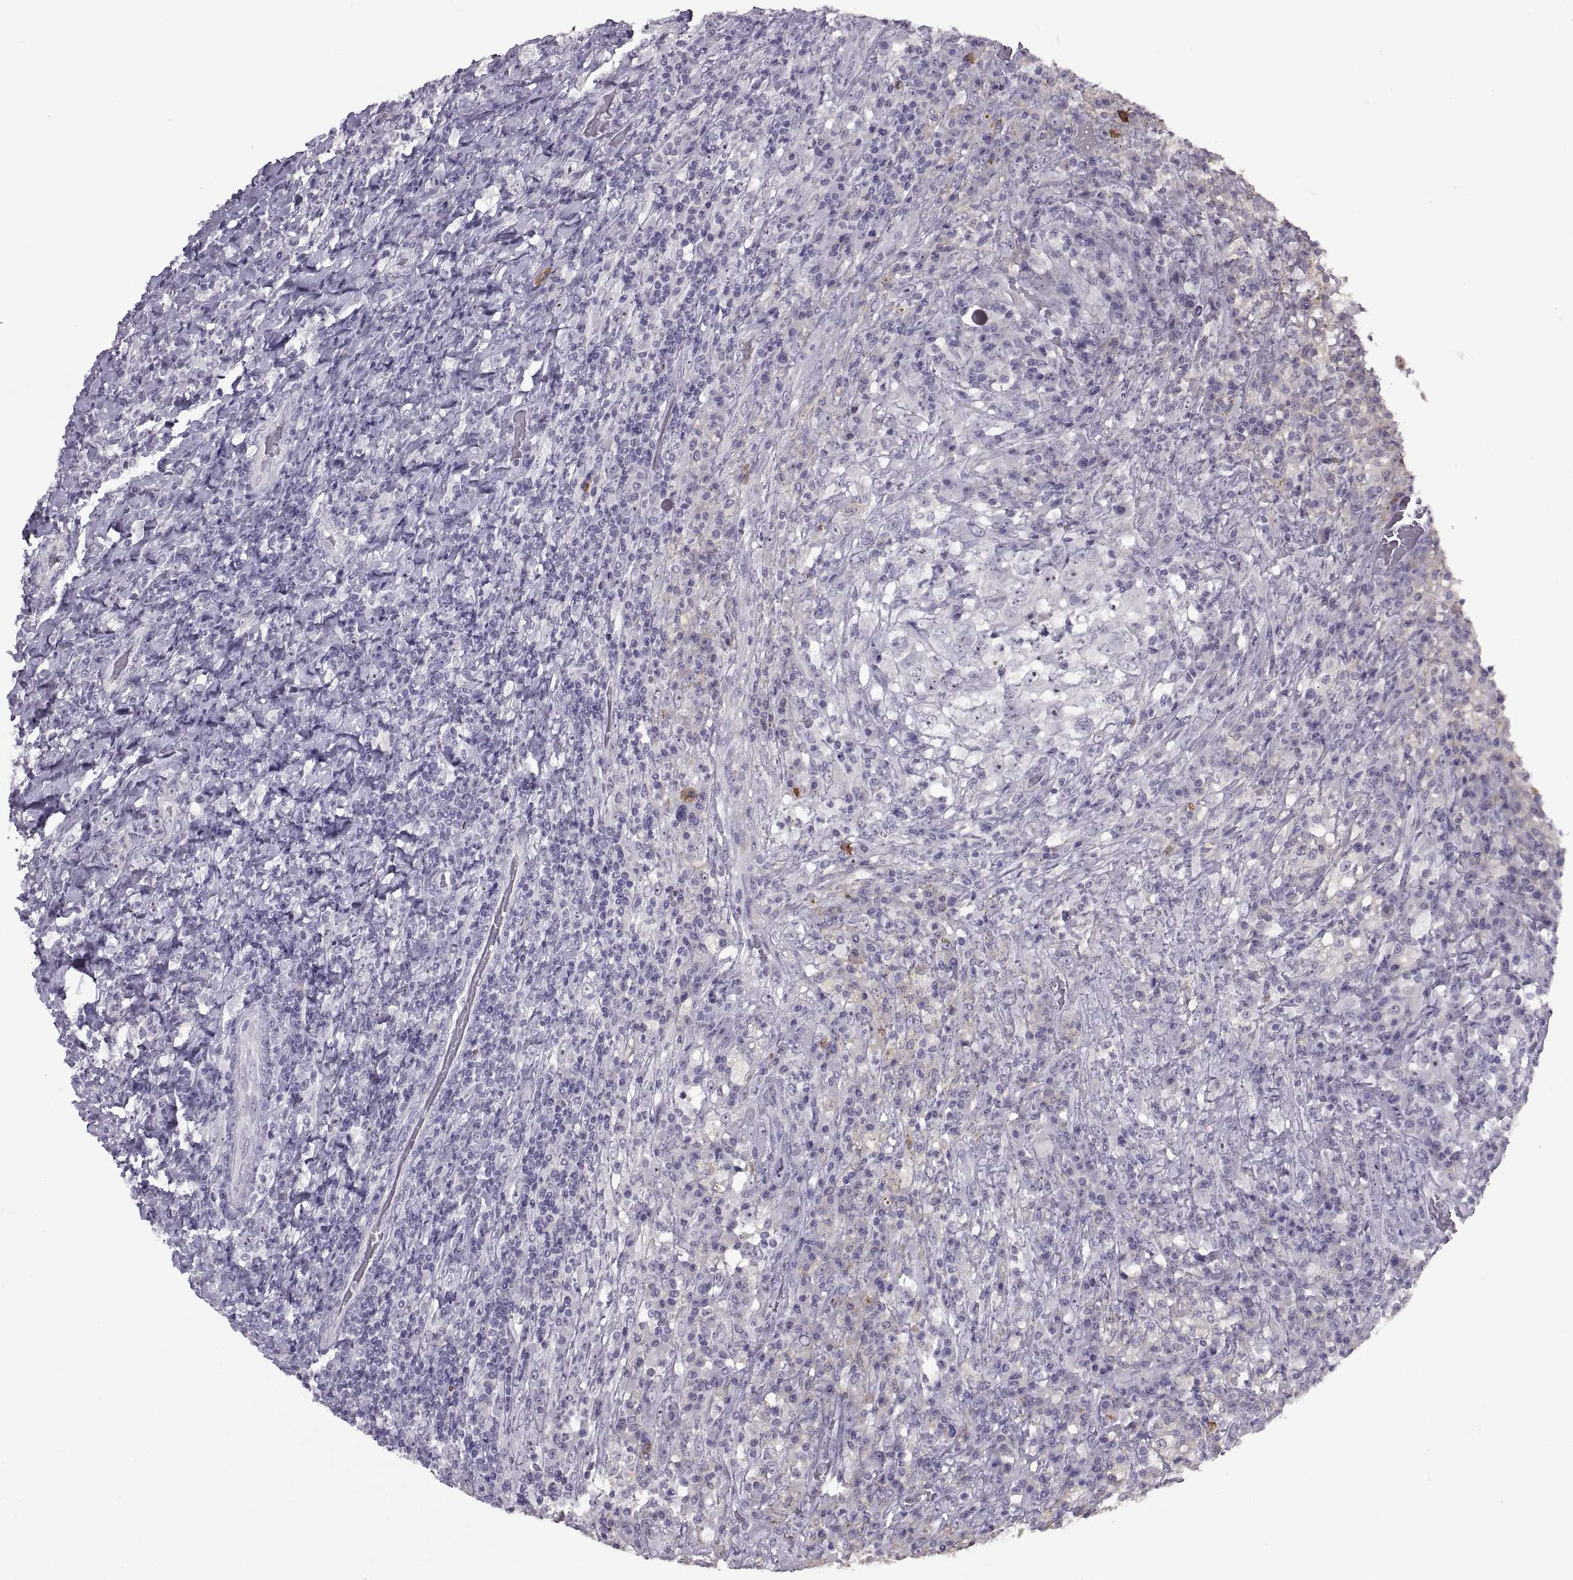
{"staining": {"intensity": "negative", "quantity": "none", "location": "none"}, "tissue": "testis cancer", "cell_type": "Tumor cells", "image_type": "cancer", "snomed": [{"axis": "morphology", "description": "Necrosis, NOS"}, {"axis": "morphology", "description": "Carcinoma, Embryonal, NOS"}, {"axis": "topography", "description": "Testis"}], "caption": "The photomicrograph reveals no significant staining in tumor cells of testis embryonal carcinoma.", "gene": "ASIC2", "patient": {"sex": "male", "age": 19}}